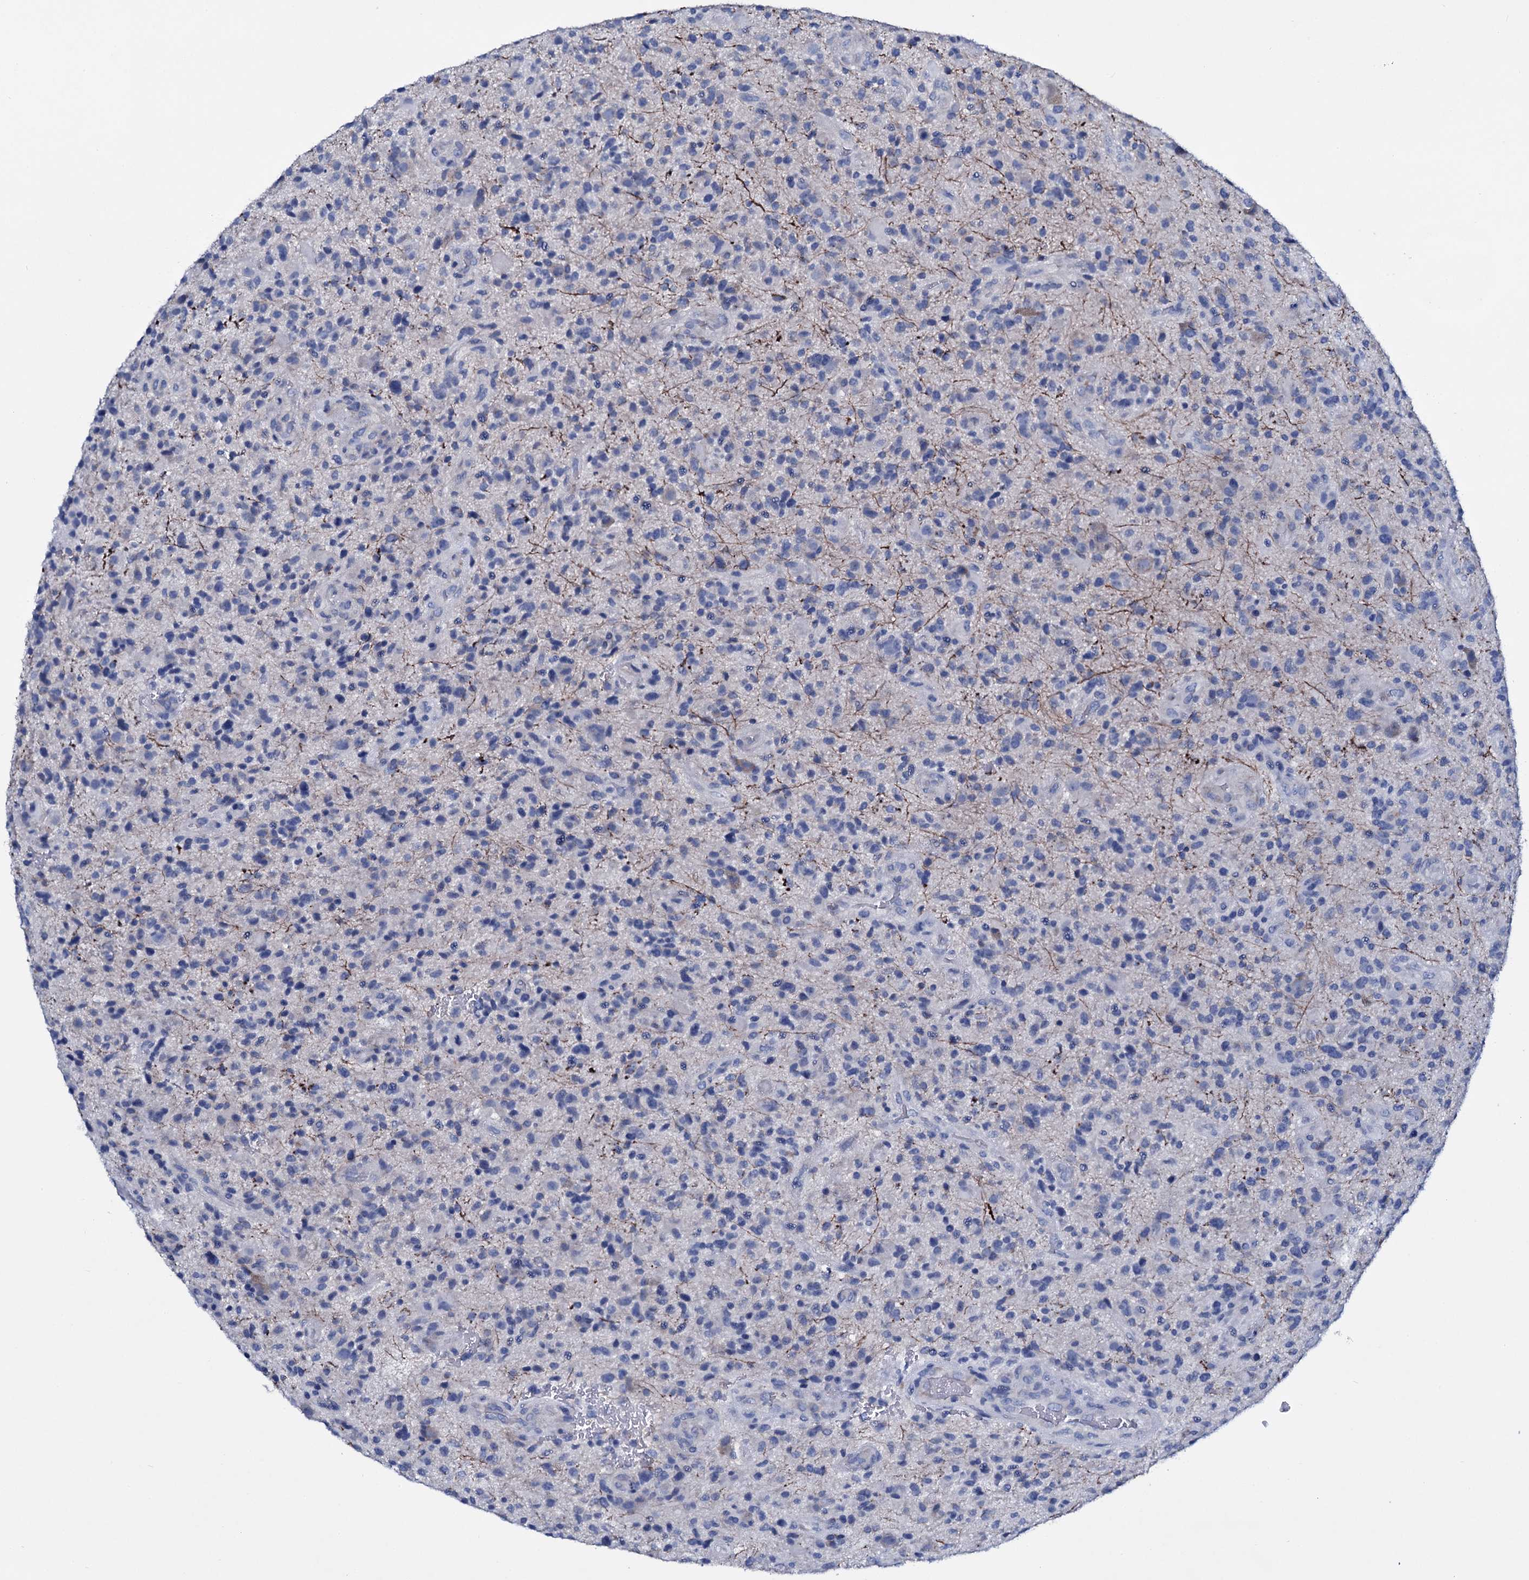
{"staining": {"intensity": "negative", "quantity": "none", "location": "none"}, "tissue": "glioma", "cell_type": "Tumor cells", "image_type": "cancer", "snomed": [{"axis": "morphology", "description": "Glioma, malignant, High grade"}, {"axis": "topography", "description": "Brain"}], "caption": "Tumor cells are negative for brown protein staining in malignant glioma (high-grade).", "gene": "TPGS2", "patient": {"sex": "male", "age": 47}}